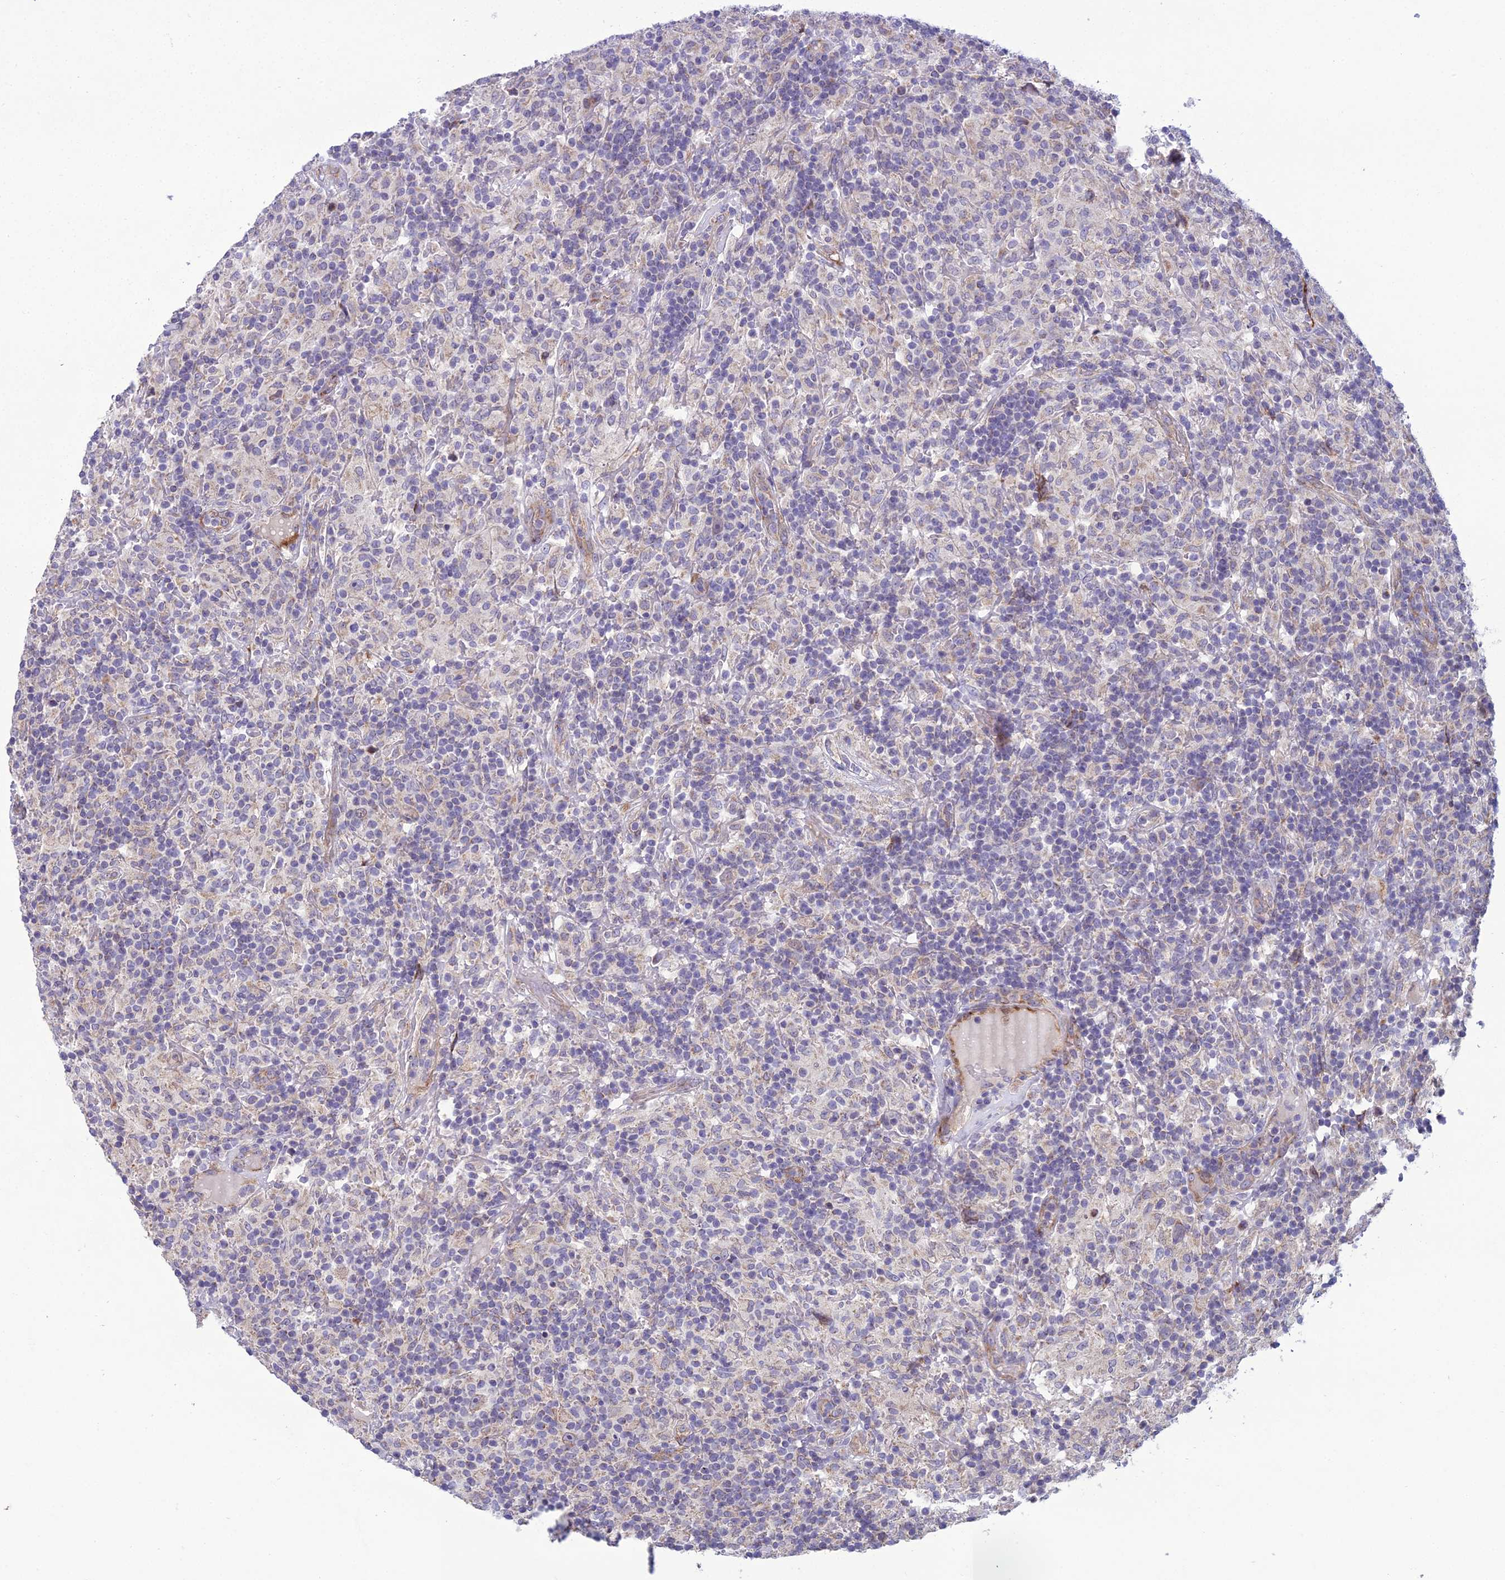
{"staining": {"intensity": "negative", "quantity": "none", "location": "none"}, "tissue": "lymphoma", "cell_type": "Tumor cells", "image_type": "cancer", "snomed": [{"axis": "morphology", "description": "Hodgkin's disease, NOS"}, {"axis": "topography", "description": "Lymph node"}], "caption": "Immunohistochemical staining of lymphoma shows no significant positivity in tumor cells. Brightfield microscopy of immunohistochemistry stained with DAB (3,3'-diaminobenzidine) (brown) and hematoxylin (blue), captured at high magnification.", "gene": "NODAL", "patient": {"sex": "male", "age": 70}}